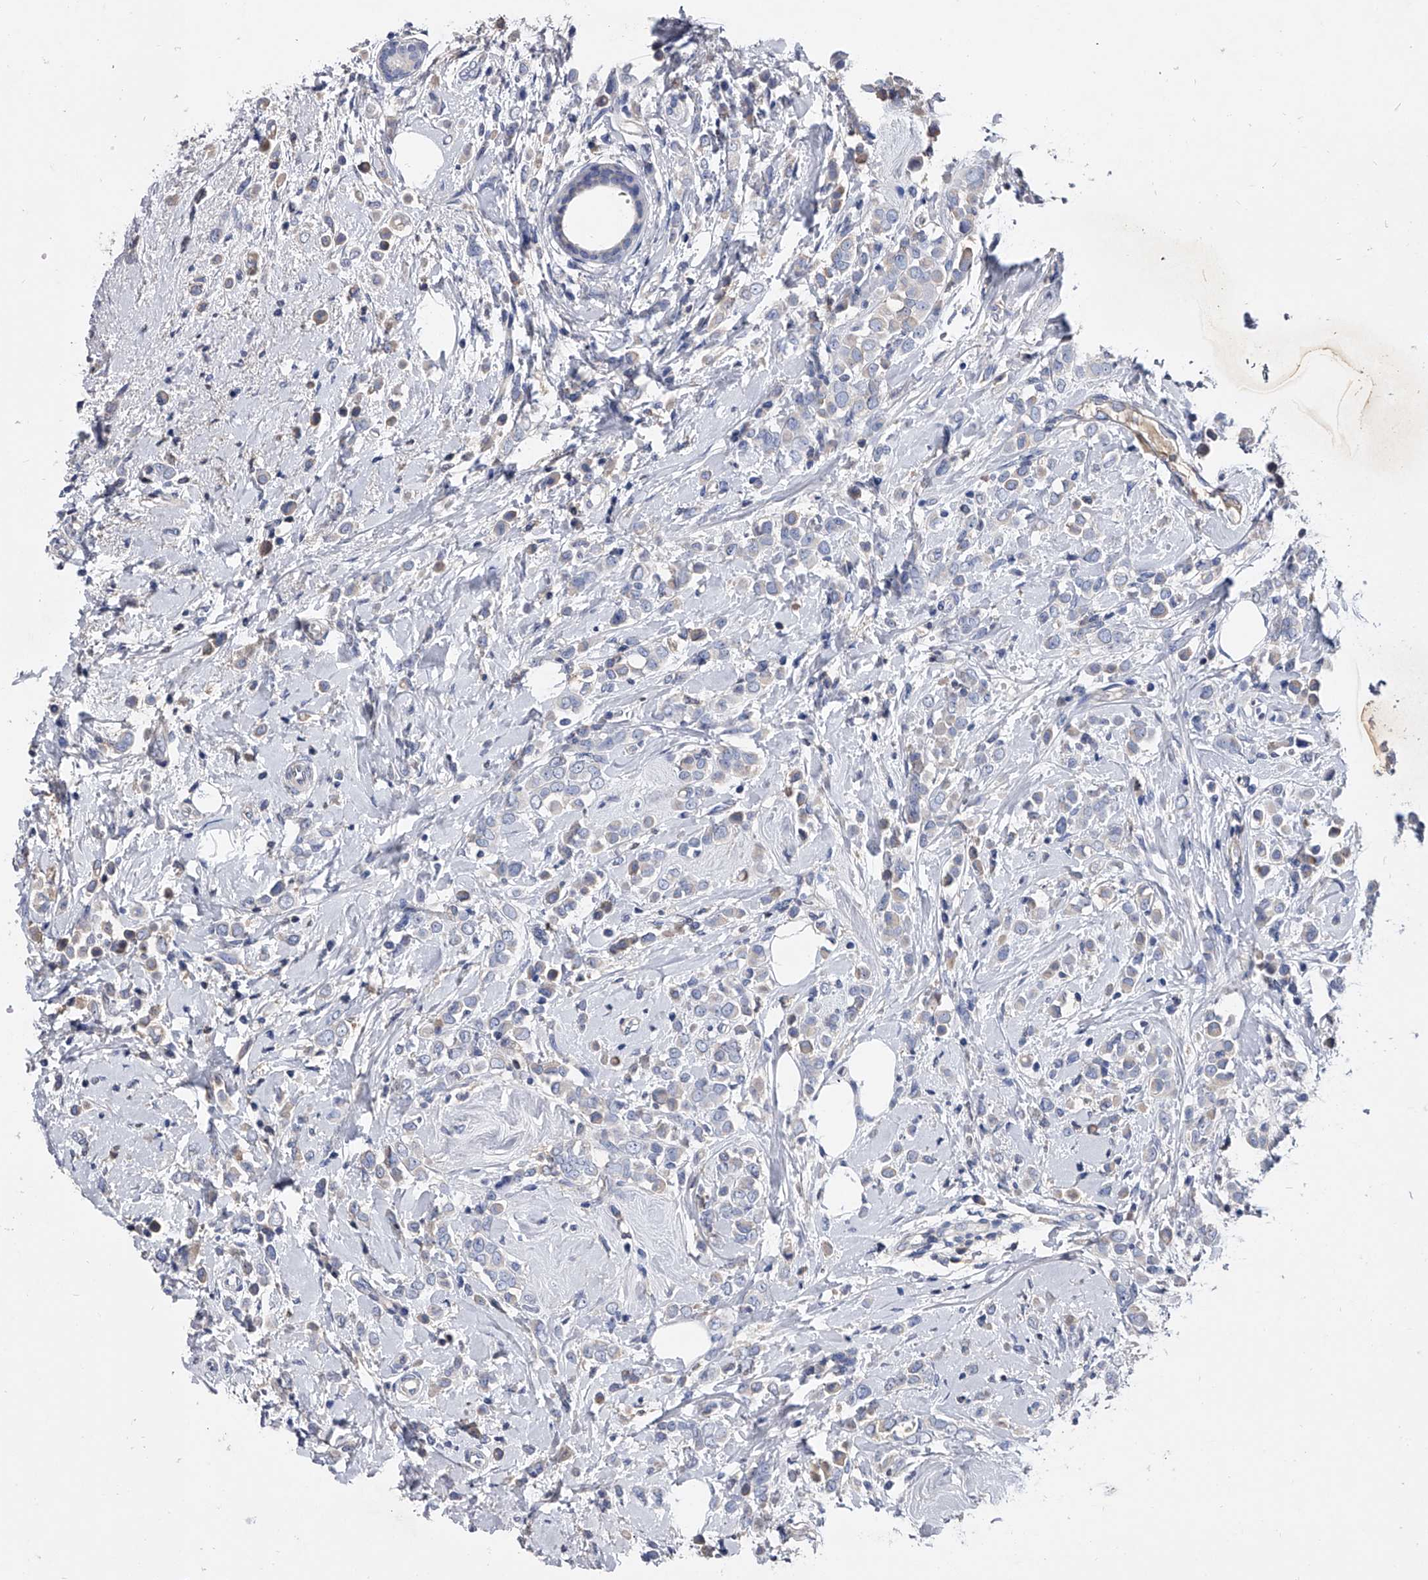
{"staining": {"intensity": "negative", "quantity": "none", "location": "none"}, "tissue": "breast cancer", "cell_type": "Tumor cells", "image_type": "cancer", "snomed": [{"axis": "morphology", "description": "Lobular carcinoma"}, {"axis": "topography", "description": "Breast"}], "caption": "High power microscopy photomicrograph of an immunohistochemistry (IHC) micrograph of breast lobular carcinoma, revealing no significant positivity in tumor cells.", "gene": "EFCAB7", "patient": {"sex": "female", "age": 47}}